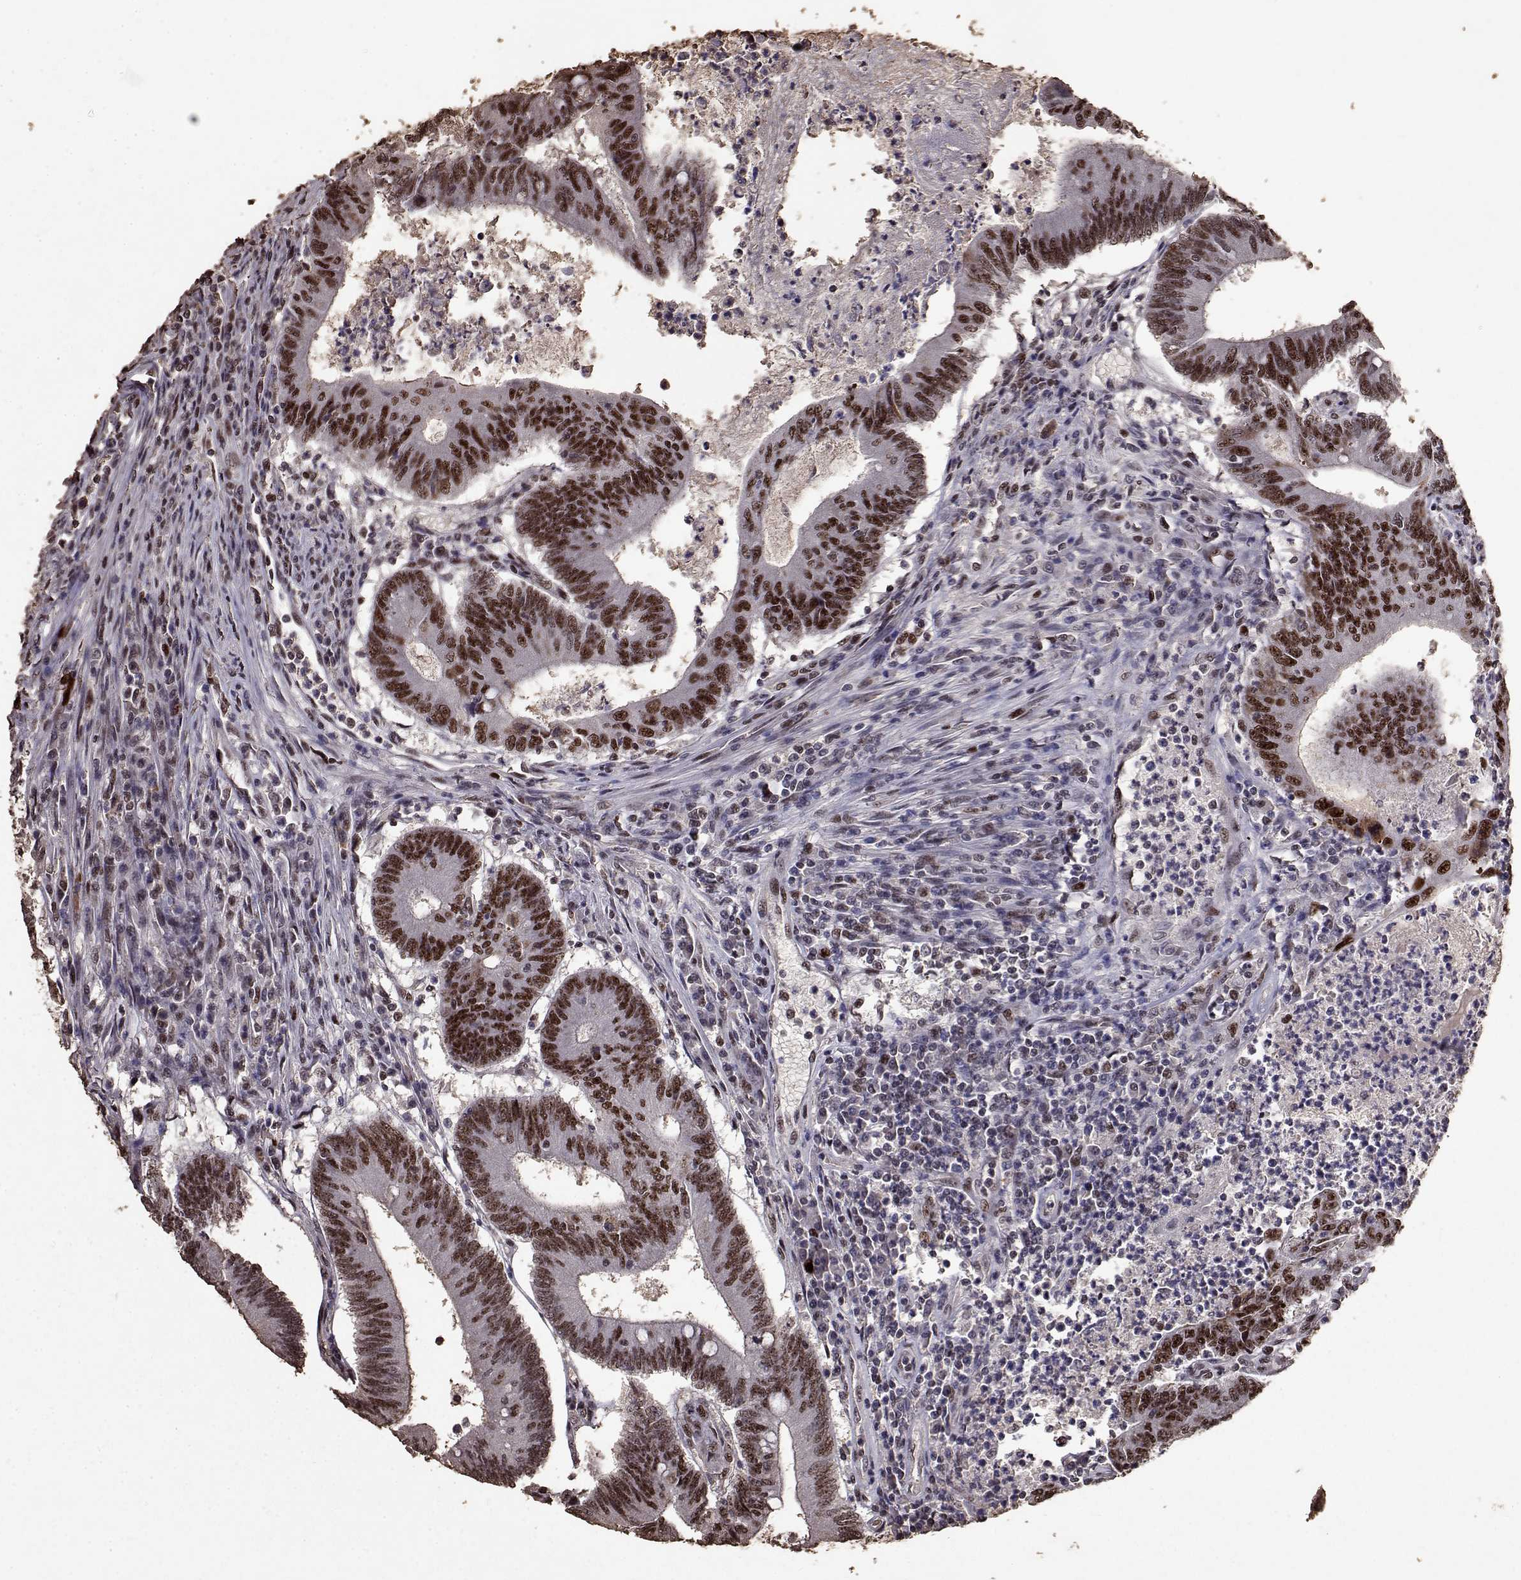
{"staining": {"intensity": "strong", "quantity": ">75%", "location": "nuclear"}, "tissue": "colorectal cancer", "cell_type": "Tumor cells", "image_type": "cancer", "snomed": [{"axis": "morphology", "description": "Adenocarcinoma, NOS"}, {"axis": "topography", "description": "Colon"}], "caption": "Colorectal adenocarcinoma stained for a protein (brown) reveals strong nuclear positive expression in approximately >75% of tumor cells.", "gene": "TOE1", "patient": {"sex": "female", "age": 70}}